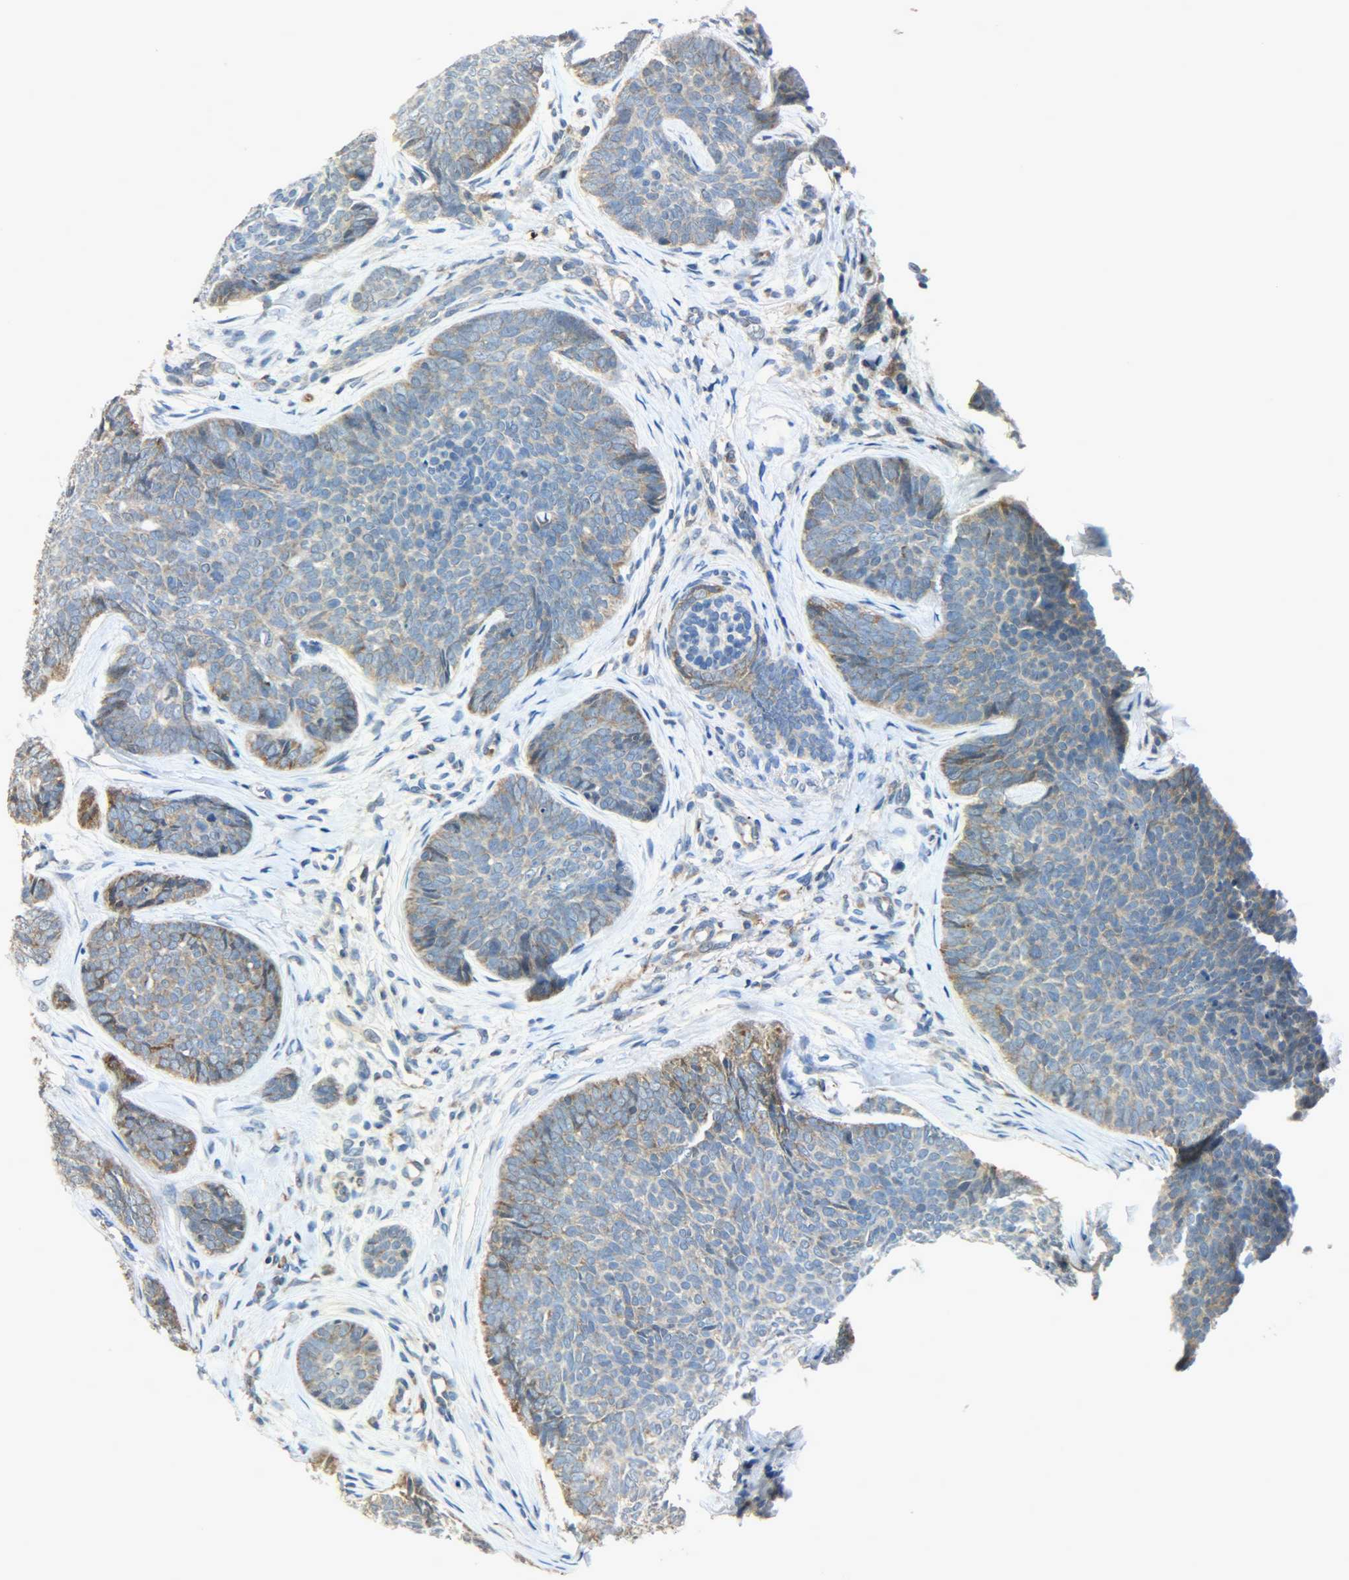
{"staining": {"intensity": "moderate", "quantity": "25%-75%", "location": "cytoplasmic/membranous"}, "tissue": "skin cancer", "cell_type": "Tumor cells", "image_type": "cancer", "snomed": [{"axis": "morphology", "description": "Normal tissue, NOS"}, {"axis": "morphology", "description": "Basal cell carcinoma"}, {"axis": "topography", "description": "Skin"}], "caption": "Protein staining exhibits moderate cytoplasmic/membranous positivity in about 25%-75% of tumor cells in skin basal cell carcinoma.", "gene": "GIT2", "patient": {"sex": "female", "age": 69}}